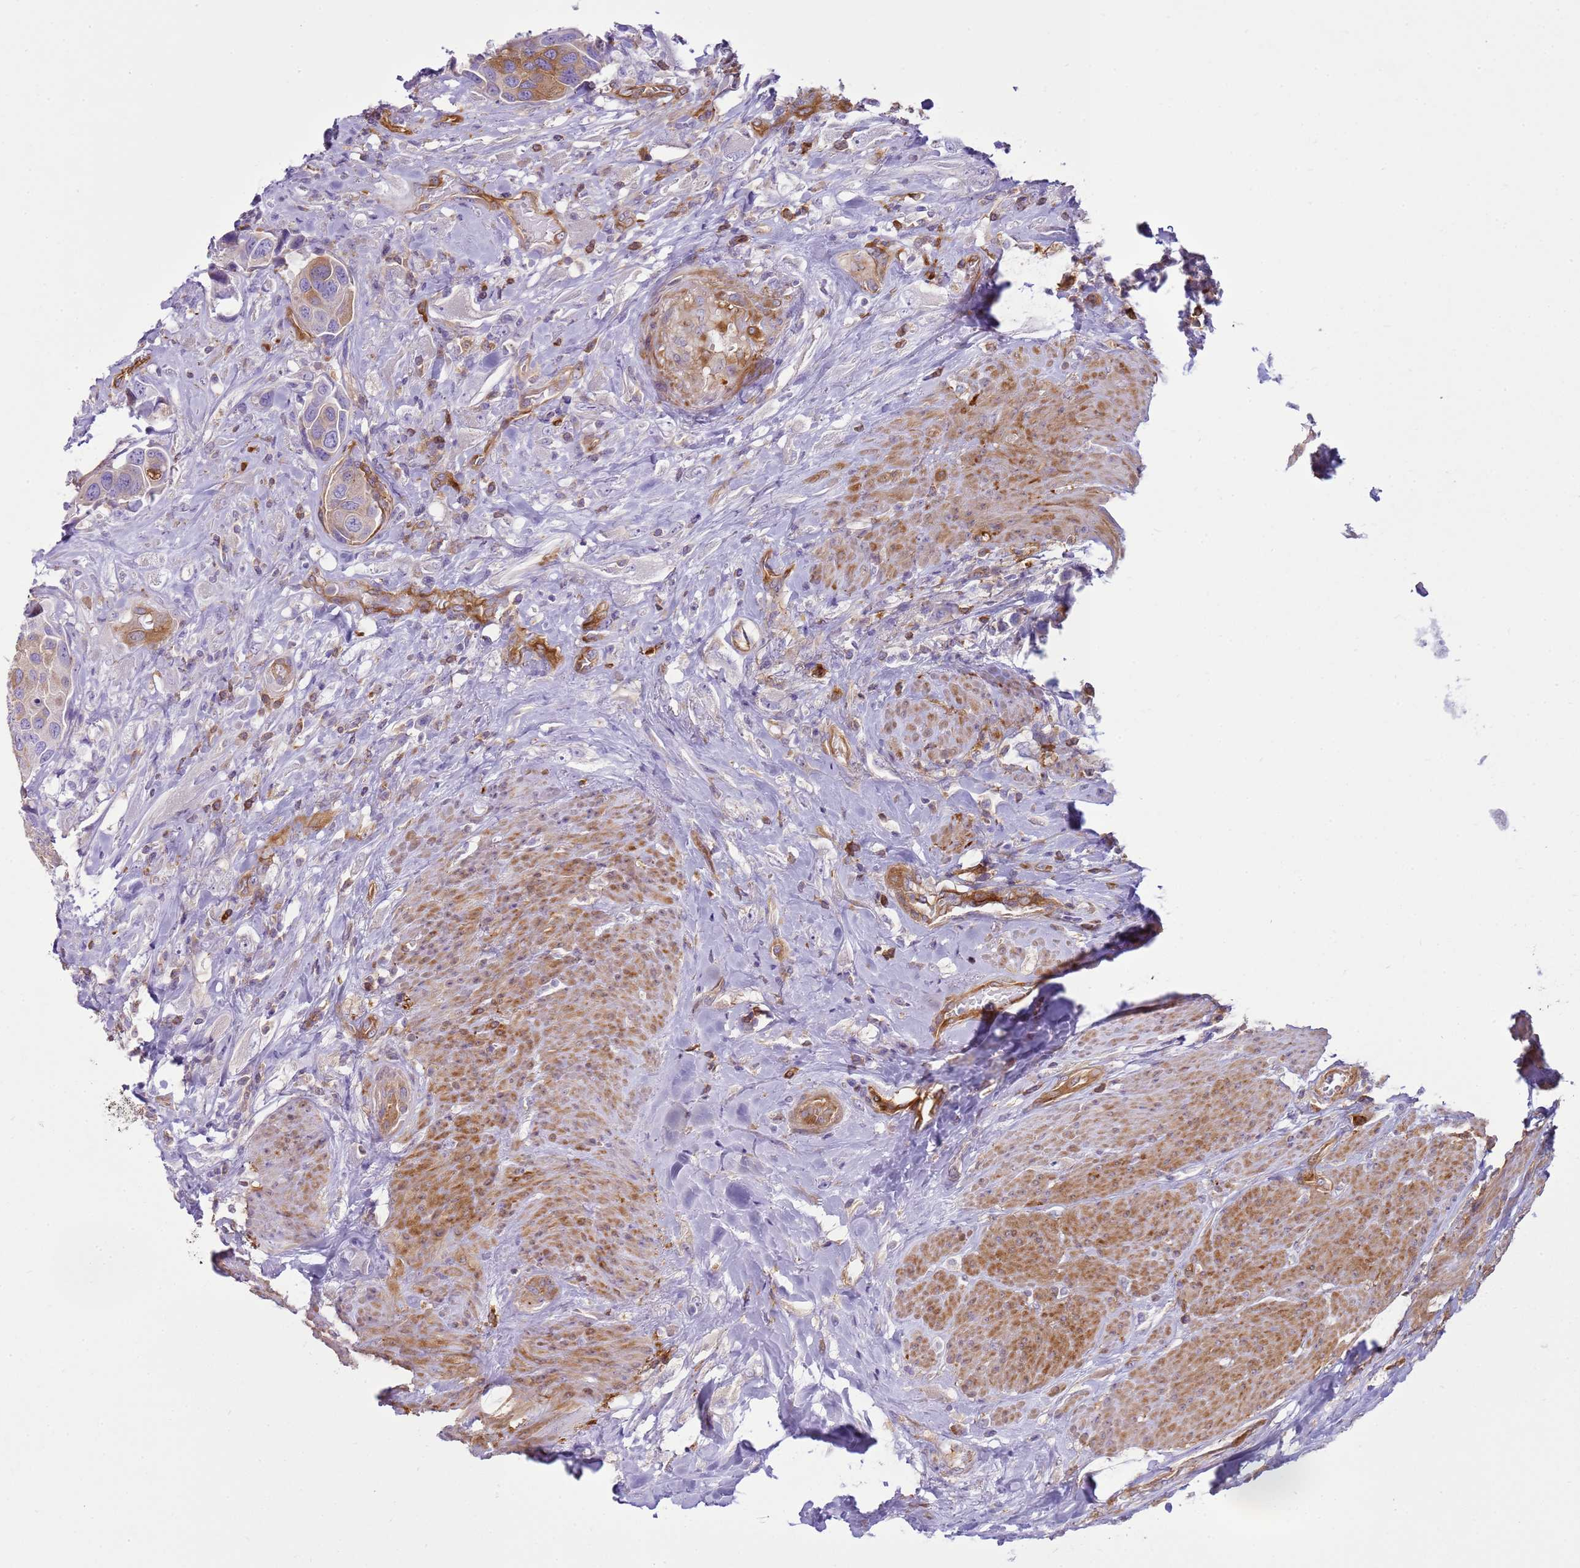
{"staining": {"intensity": "moderate", "quantity": "<25%", "location": "cytoplasmic/membranous"}, "tissue": "urothelial cancer", "cell_type": "Tumor cells", "image_type": "cancer", "snomed": [{"axis": "morphology", "description": "Urothelial carcinoma, High grade"}, {"axis": "topography", "description": "Urinary bladder"}], "caption": "Protein staining of urothelial cancer tissue displays moderate cytoplasmic/membranous positivity in about <25% of tumor cells. The staining was performed using DAB to visualize the protein expression in brown, while the nuclei were stained in blue with hematoxylin (Magnification: 20x).", "gene": "SNX21", "patient": {"sex": "male", "age": 74}}